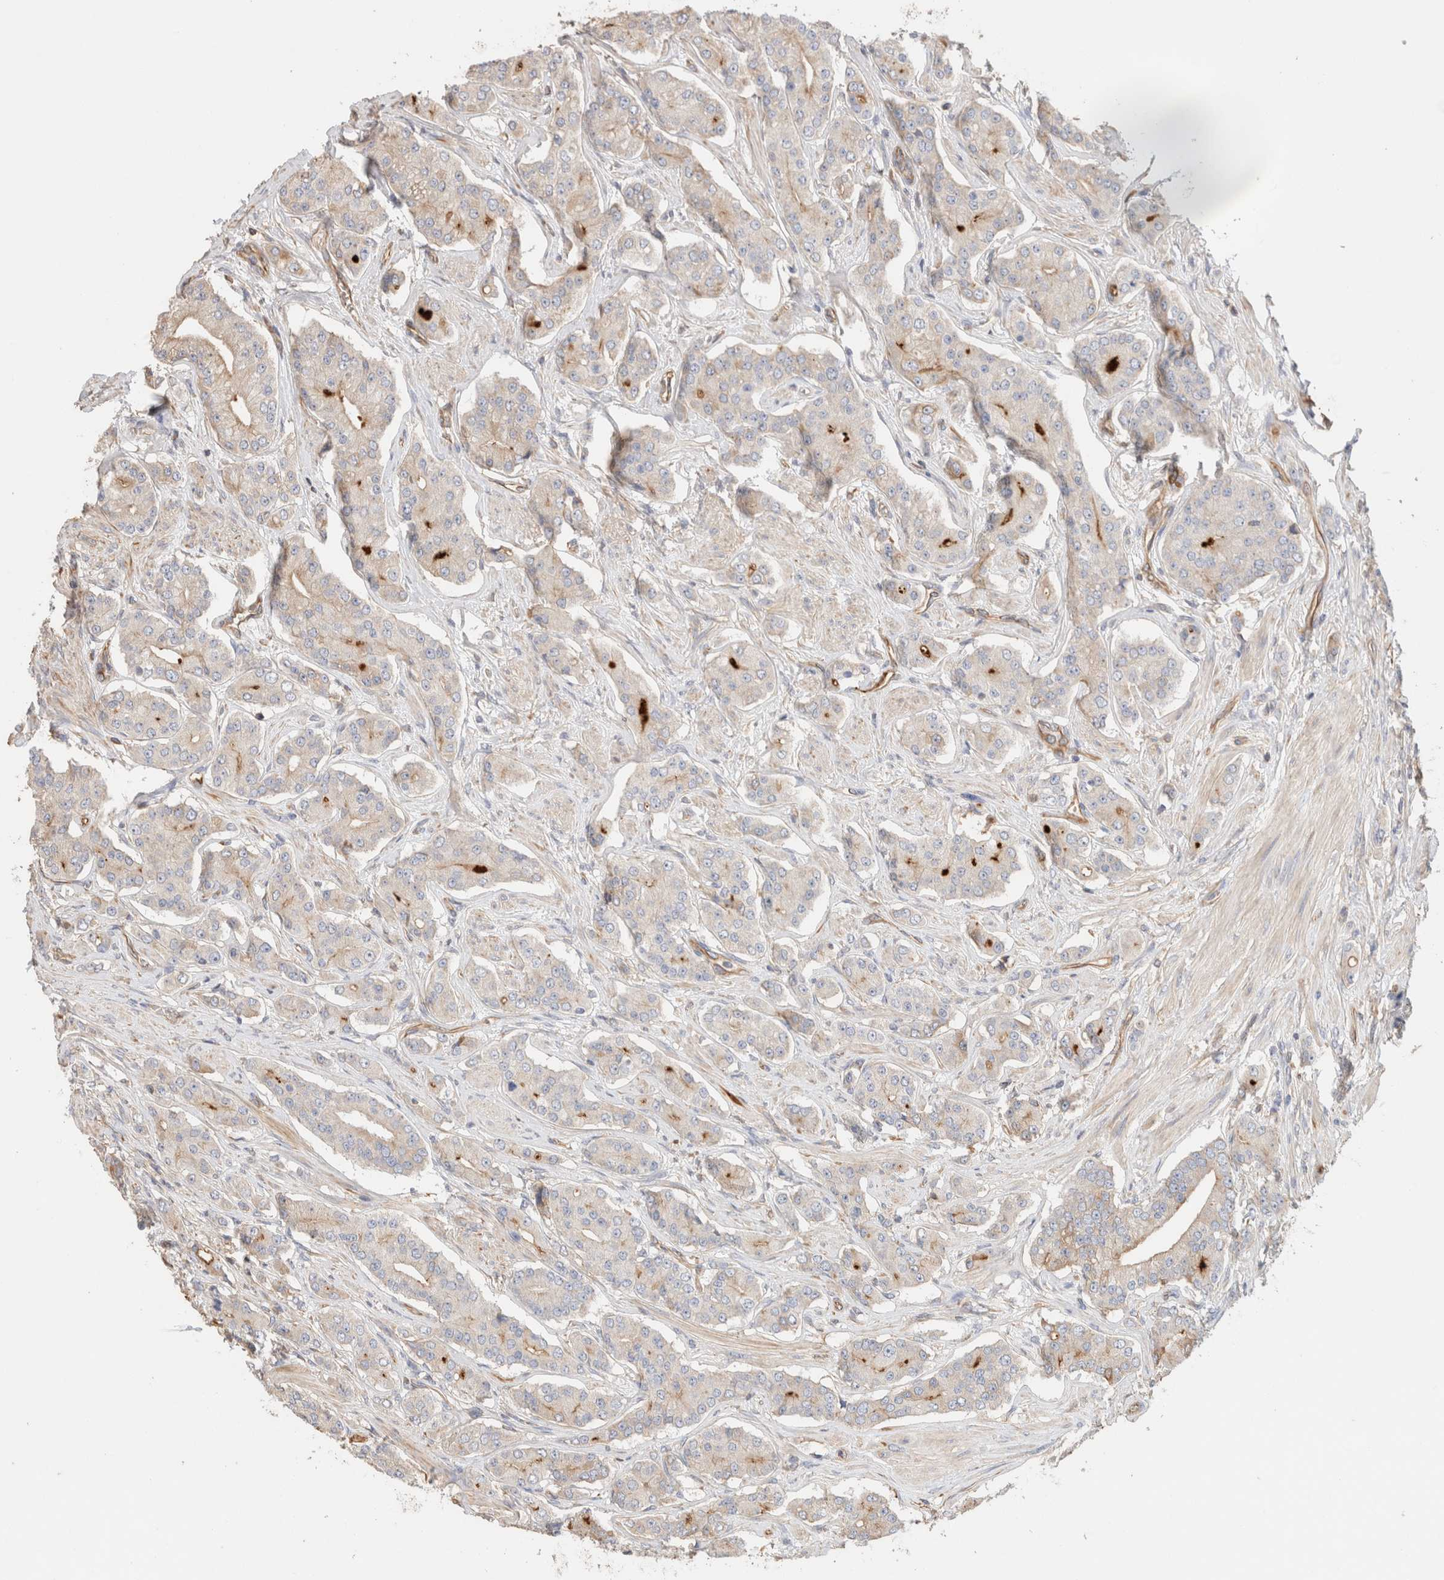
{"staining": {"intensity": "weak", "quantity": "<25%", "location": "cytoplasmic/membranous"}, "tissue": "prostate cancer", "cell_type": "Tumor cells", "image_type": "cancer", "snomed": [{"axis": "morphology", "description": "Adenocarcinoma, High grade"}, {"axis": "topography", "description": "Prostate"}], "caption": "Immunohistochemistry photomicrograph of neoplastic tissue: human prostate high-grade adenocarcinoma stained with DAB (3,3'-diaminobenzidine) displays no significant protein expression in tumor cells.", "gene": "PROS1", "patient": {"sex": "male", "age": 71}}